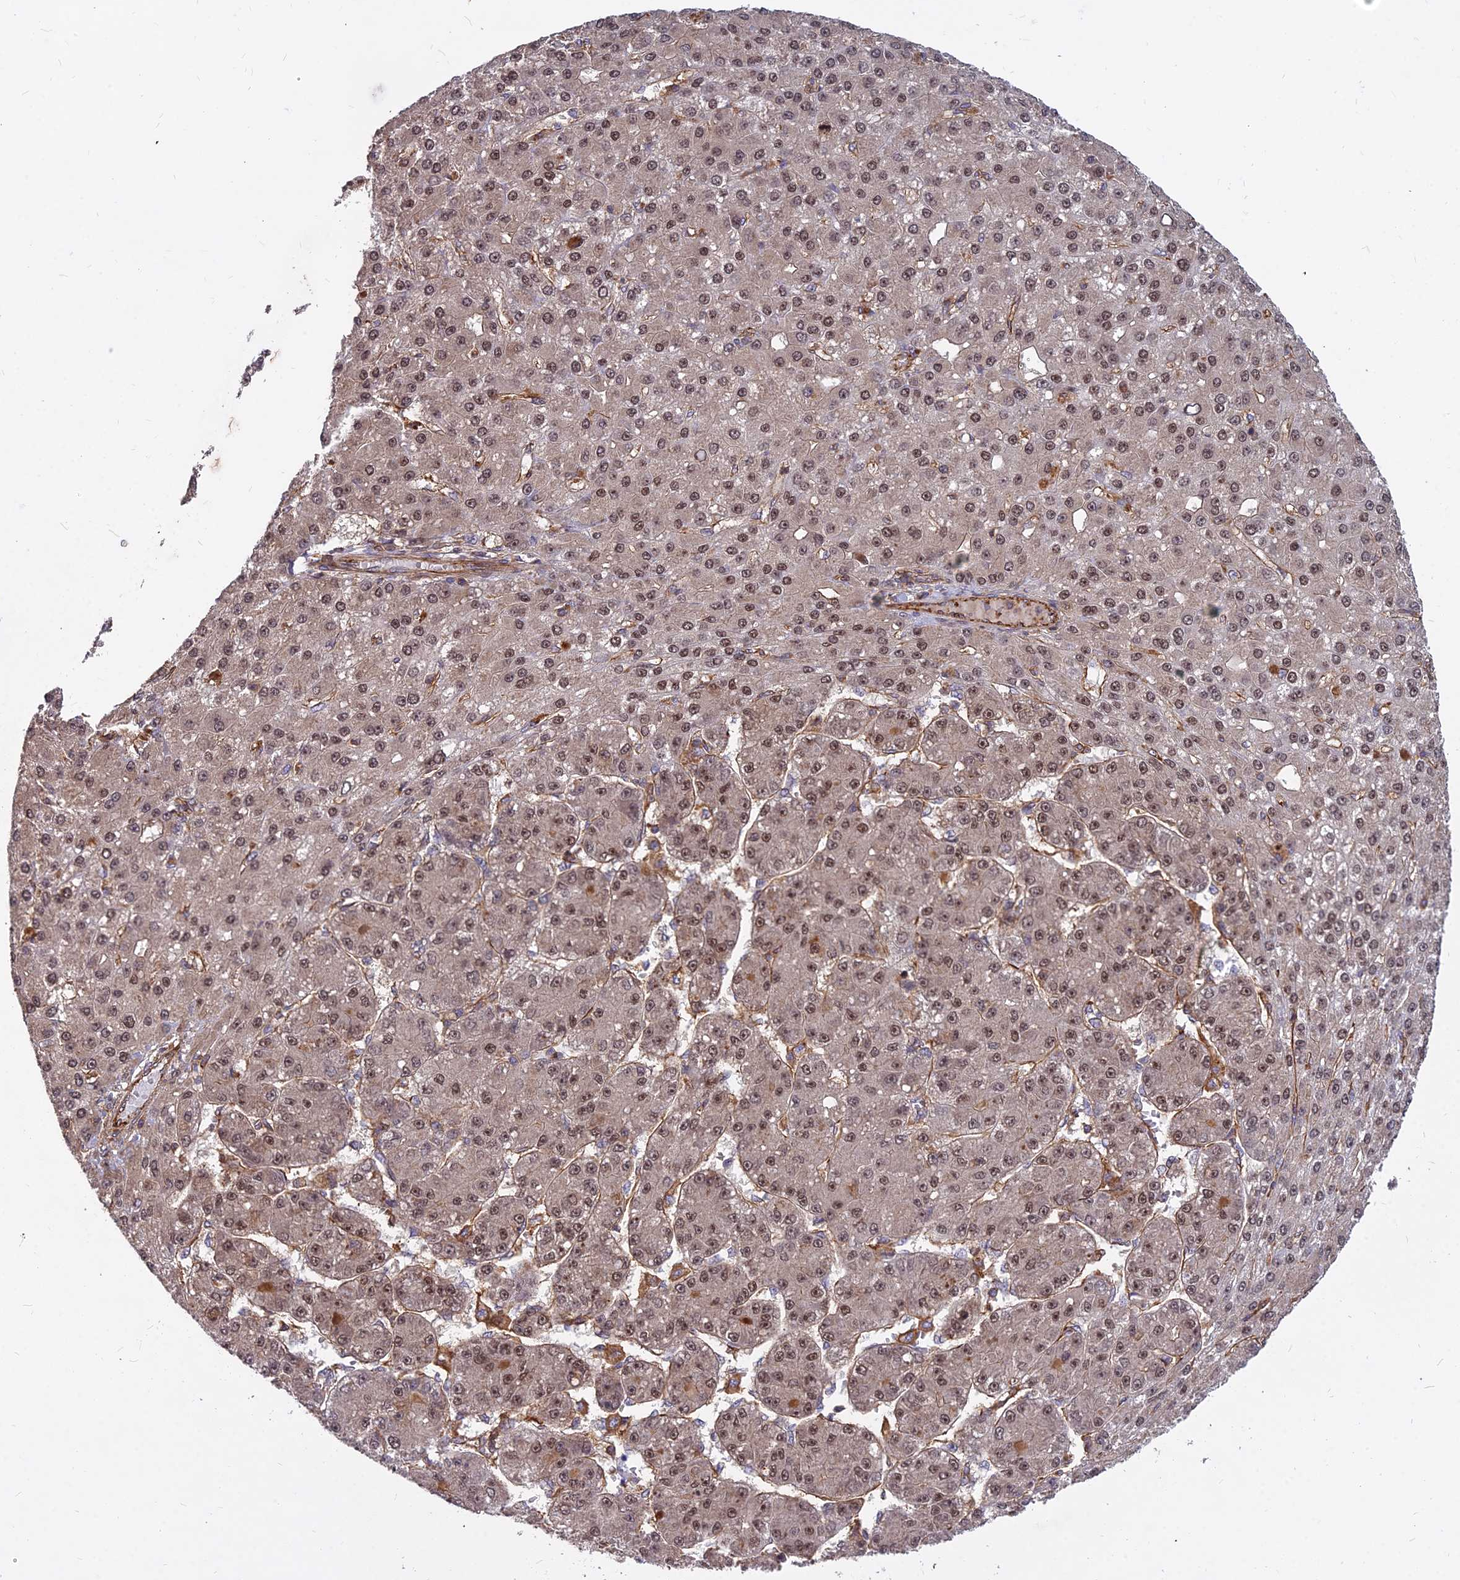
{"staining": {"intensity": "moderate", "quantity": ">75%", "location": "cytoplasmic/membranous,nuclear"}, "tissue": "liver cancer", "cell_type": "Tumor cells", "image_type": "cancer", "snomed": [{"axis": "morphology", "description": "Carcinoma, Hepatocellular, NOS"}, {"axis": "topography", "description": "Liver"}], "caption": "Hepatocellular carcinoma (liver) stained with a brown dye reveals moderate cytoplasmic/membranous and nuclear positive expression in about >75% of tumor cells.", "gene": "TCEA3", "patient": {"sex": "male", "age": 67}}